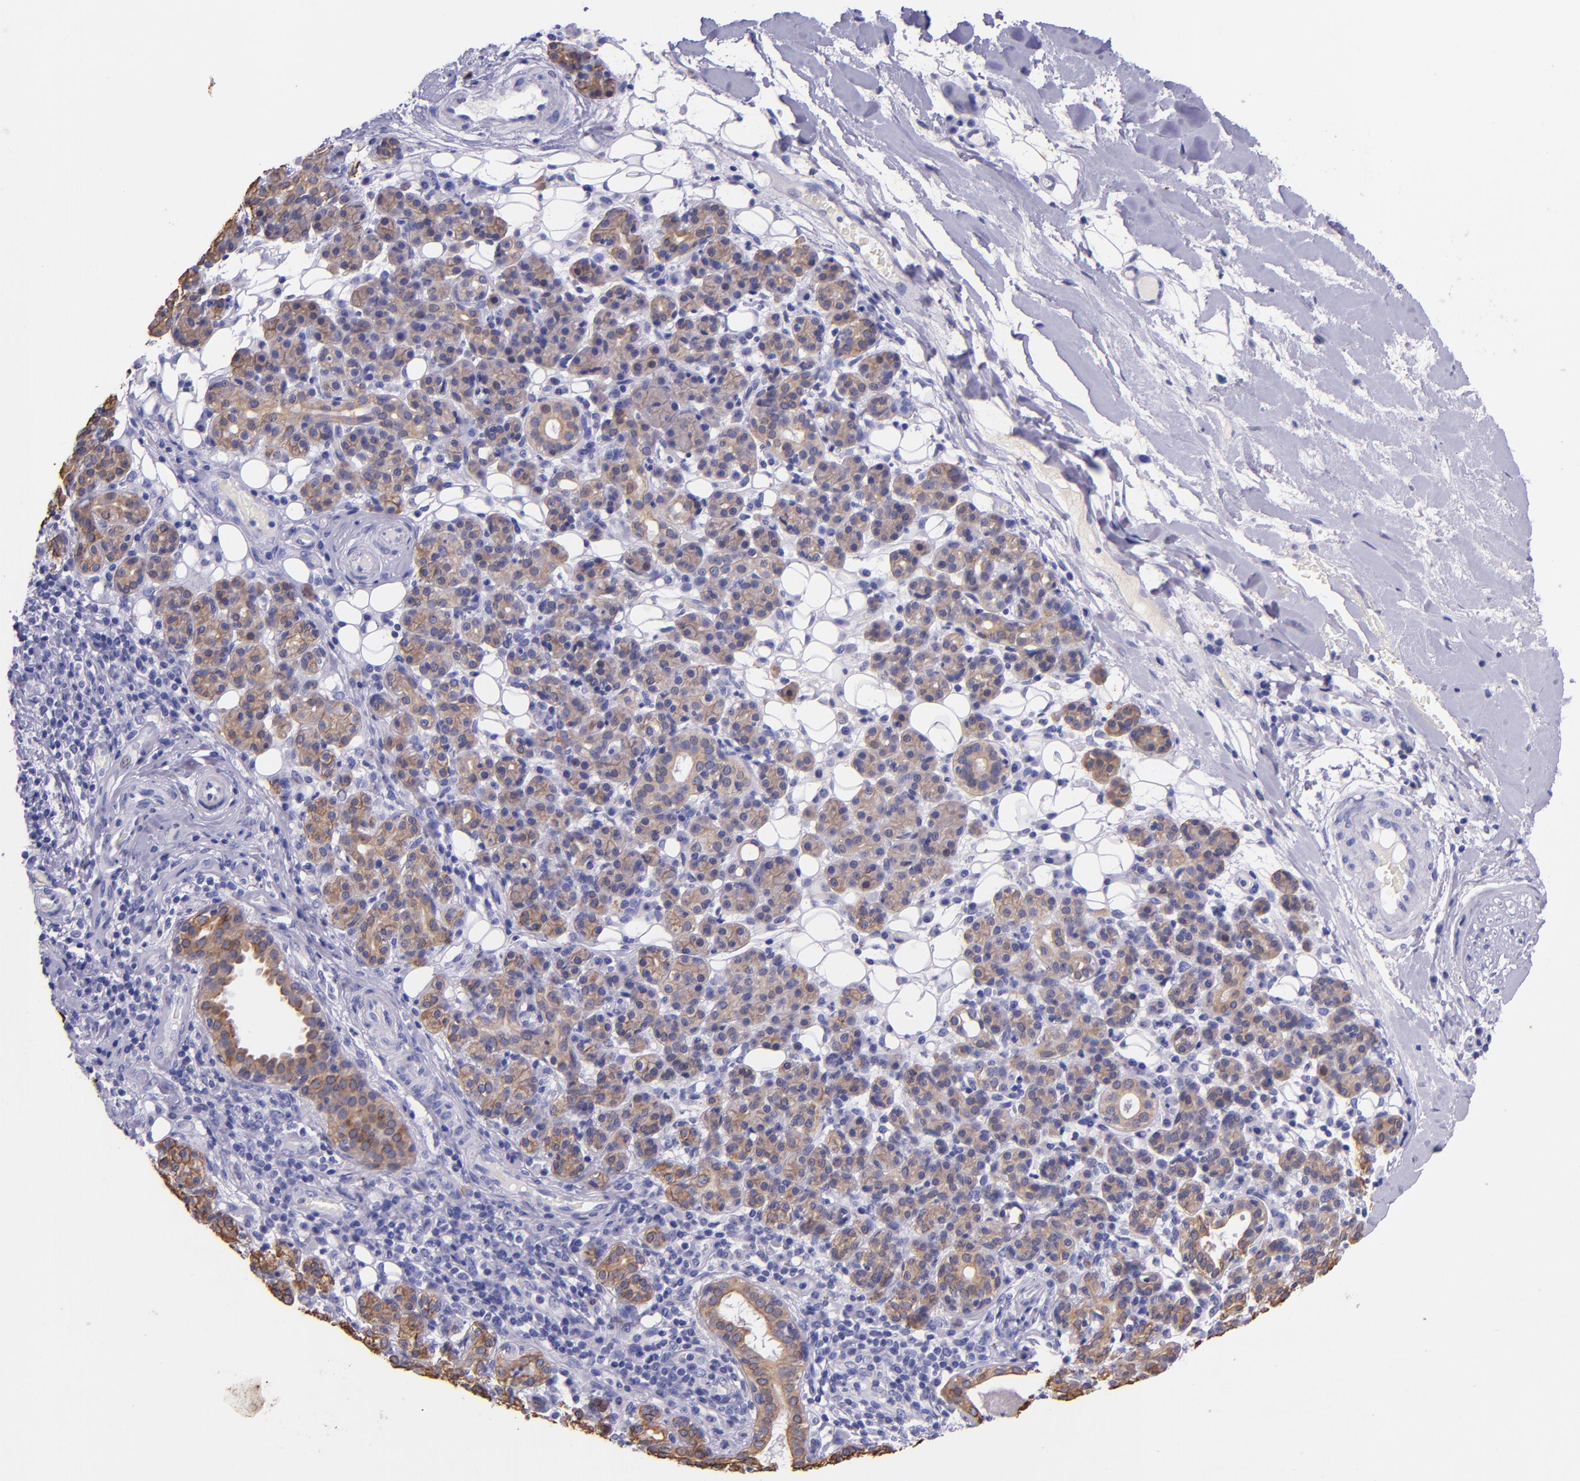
{"staining": {"intensity": "weak", "quantity": ">75%", "location": "cytoplasmic/membranous"}, "tissue": "skin cancer", "cell_type": "Tumor cells", "image_type": "cancer", "snomed": [{"axis": "morphology", "description": "Squamous cell carcinoma, NOS"}, {"axis": "topography", "description": "Skin"}], "caption": "Brown immunohistochemical staining in human squamous cell carcinoma (skin) displays weak cytoplasmic/membranous staining in about >75% of tumor cells. Ihc stains the protein of interest in brown and the nuclei are stained blue.", "gene": "KRT4", "patient": {"sex": "male", "age": 84}}